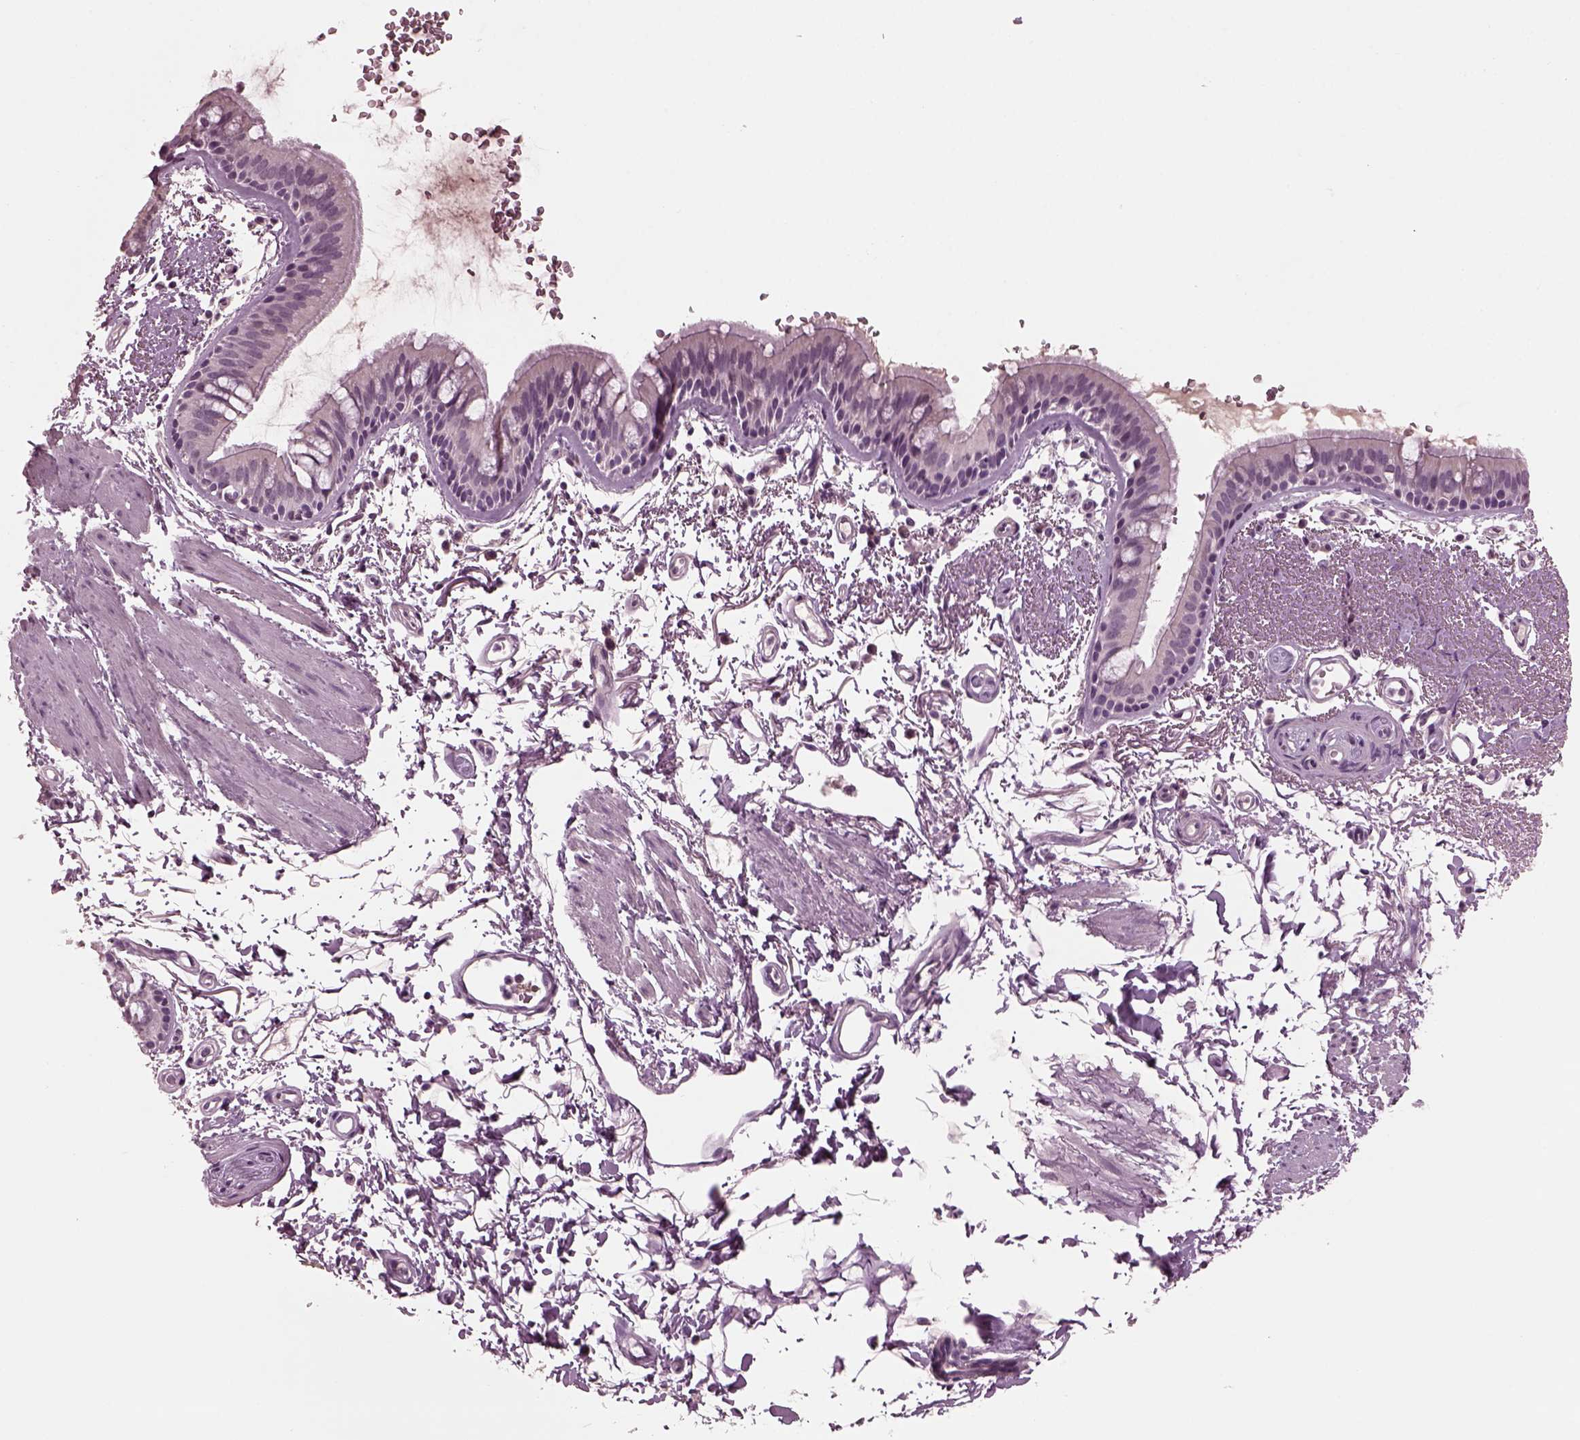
{"staining": {"intensity": "negative", "quantity": "none", "location": "none"}, "tissue": "bronchus", "cell_type": "Respiratory epithelial cells", "image_type": "normal", "snomed": [{"axis": "morphology", "description": "Normal tissue, NOS"}, {"axis": "topography", "description": "Lymph node"}, {"axis": "topography", "description": "Bronchus"}], "caption": "IHC image of normal bronchus stained for a protein (brown), which exhibits no expression in respiratory epithelial cells.", "gene": "CLCN4", "patient": {"sex": "female", "age": 70}}